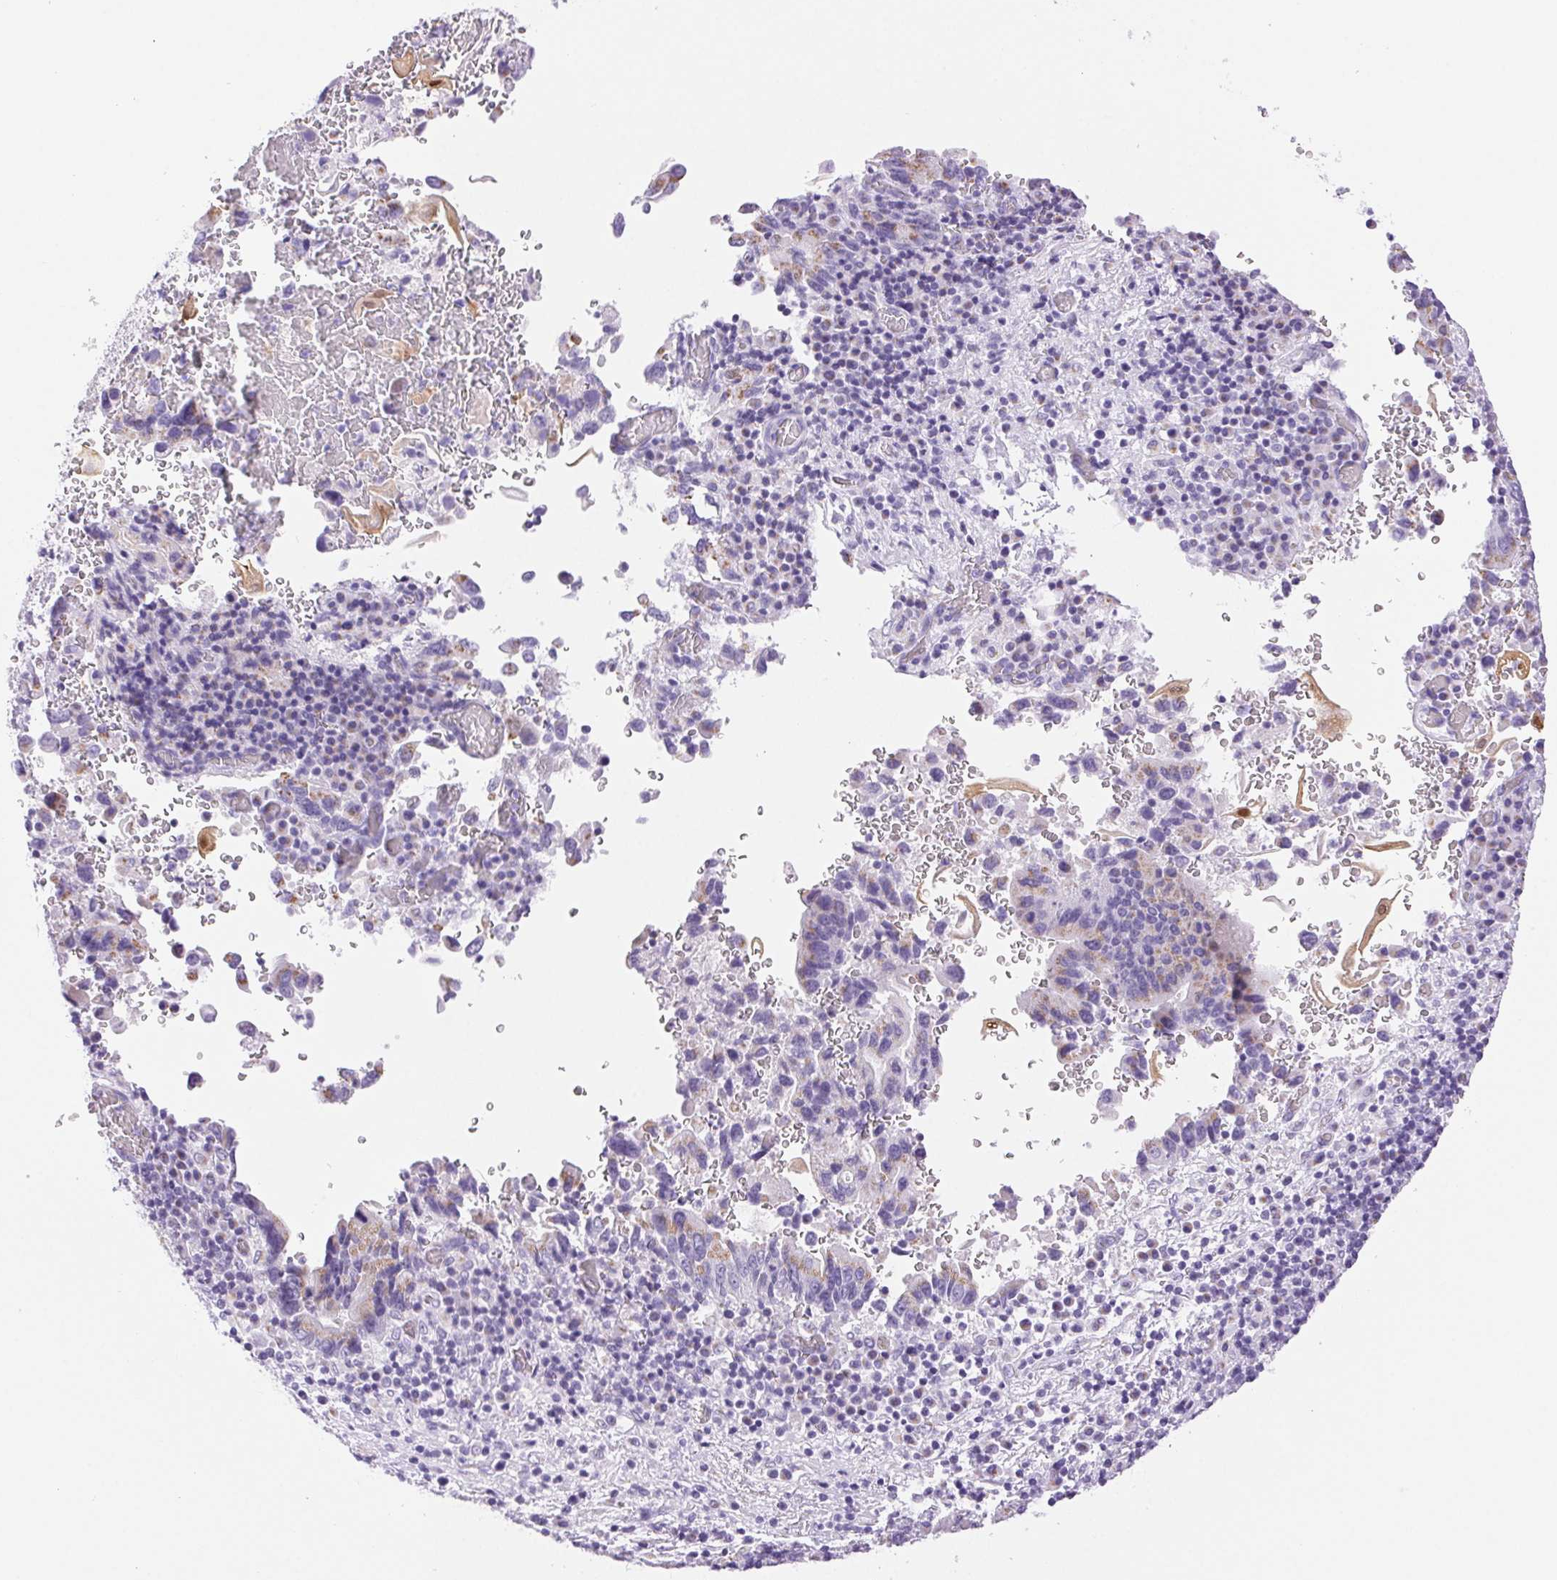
{"staining": {"intensity": "weak", "quantity": "<25%", "location": "cytoplasmic/membranous"}, "tissue": "stomach cancer", "cell_type": "Tumor cells", "image_type": "cancer", "snomed": [{"axis": "morphology", "description": "Adenocarcinoma, NOS"}, {"axis": "topography", "description": "Stomach, upper"}], "caption": "Immunohistochemistry of human adenocarcinoma (stomach) reveals no positivity in tumor cells.", "gene": "SERPINB3", "patient": {"sex": "male", "age": 74}}